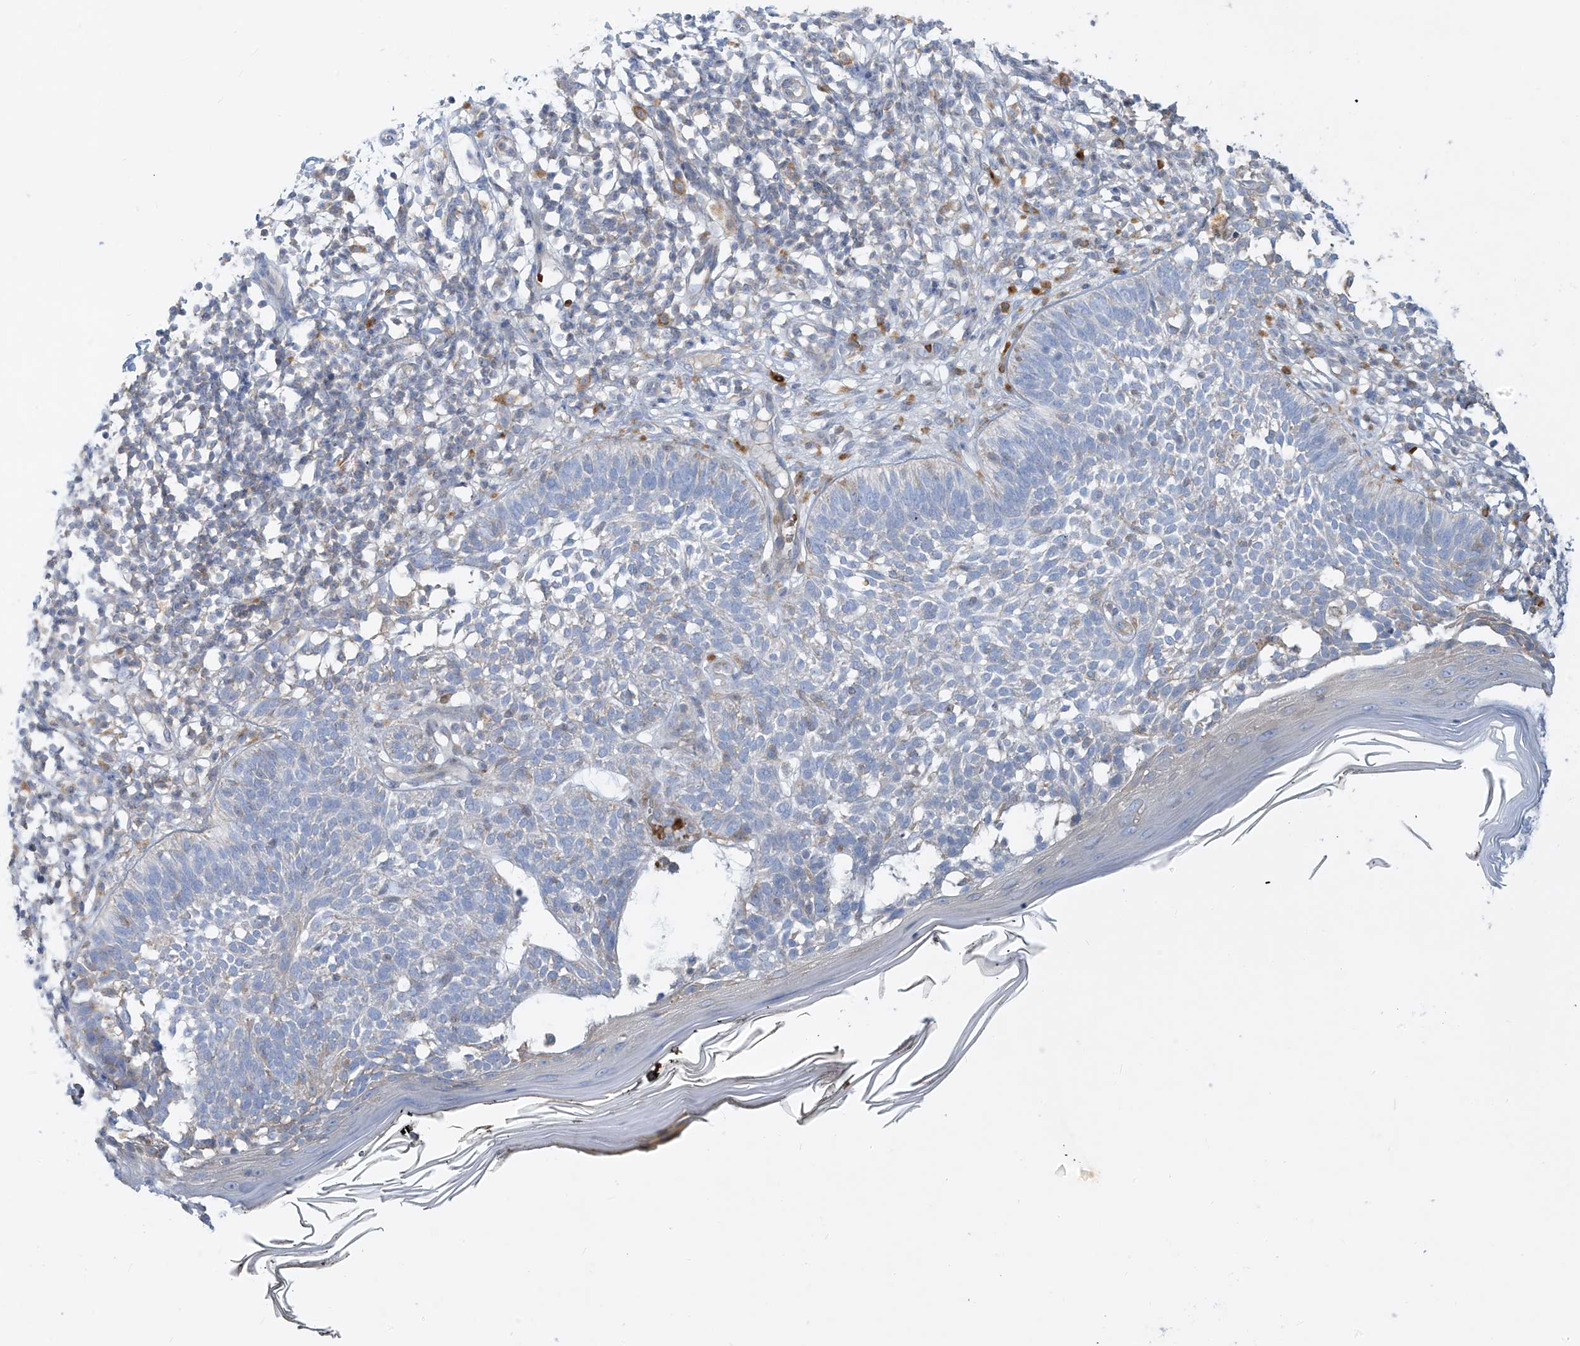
{"staining": {"intensity": "weak", "quantity": "<25%", "location": "cytoplasmic/membranous"}, "tissue": "skin cancer", "cell_type": "Tumor cells", "image_type": "cancer", "snomed": [{"axis": "morphology", "description": "Basal cell carcinoma"}, {"axis": "topography", "description": "Skin"}], "caption": "IHC histopathology image of neoplastic tissue: human skin basal cell carcinoma stained with DAB displays no significant protein positivity in tumor cells.", "gene": "DGKQ", "patient": {"sex": "female", "age": 64}}